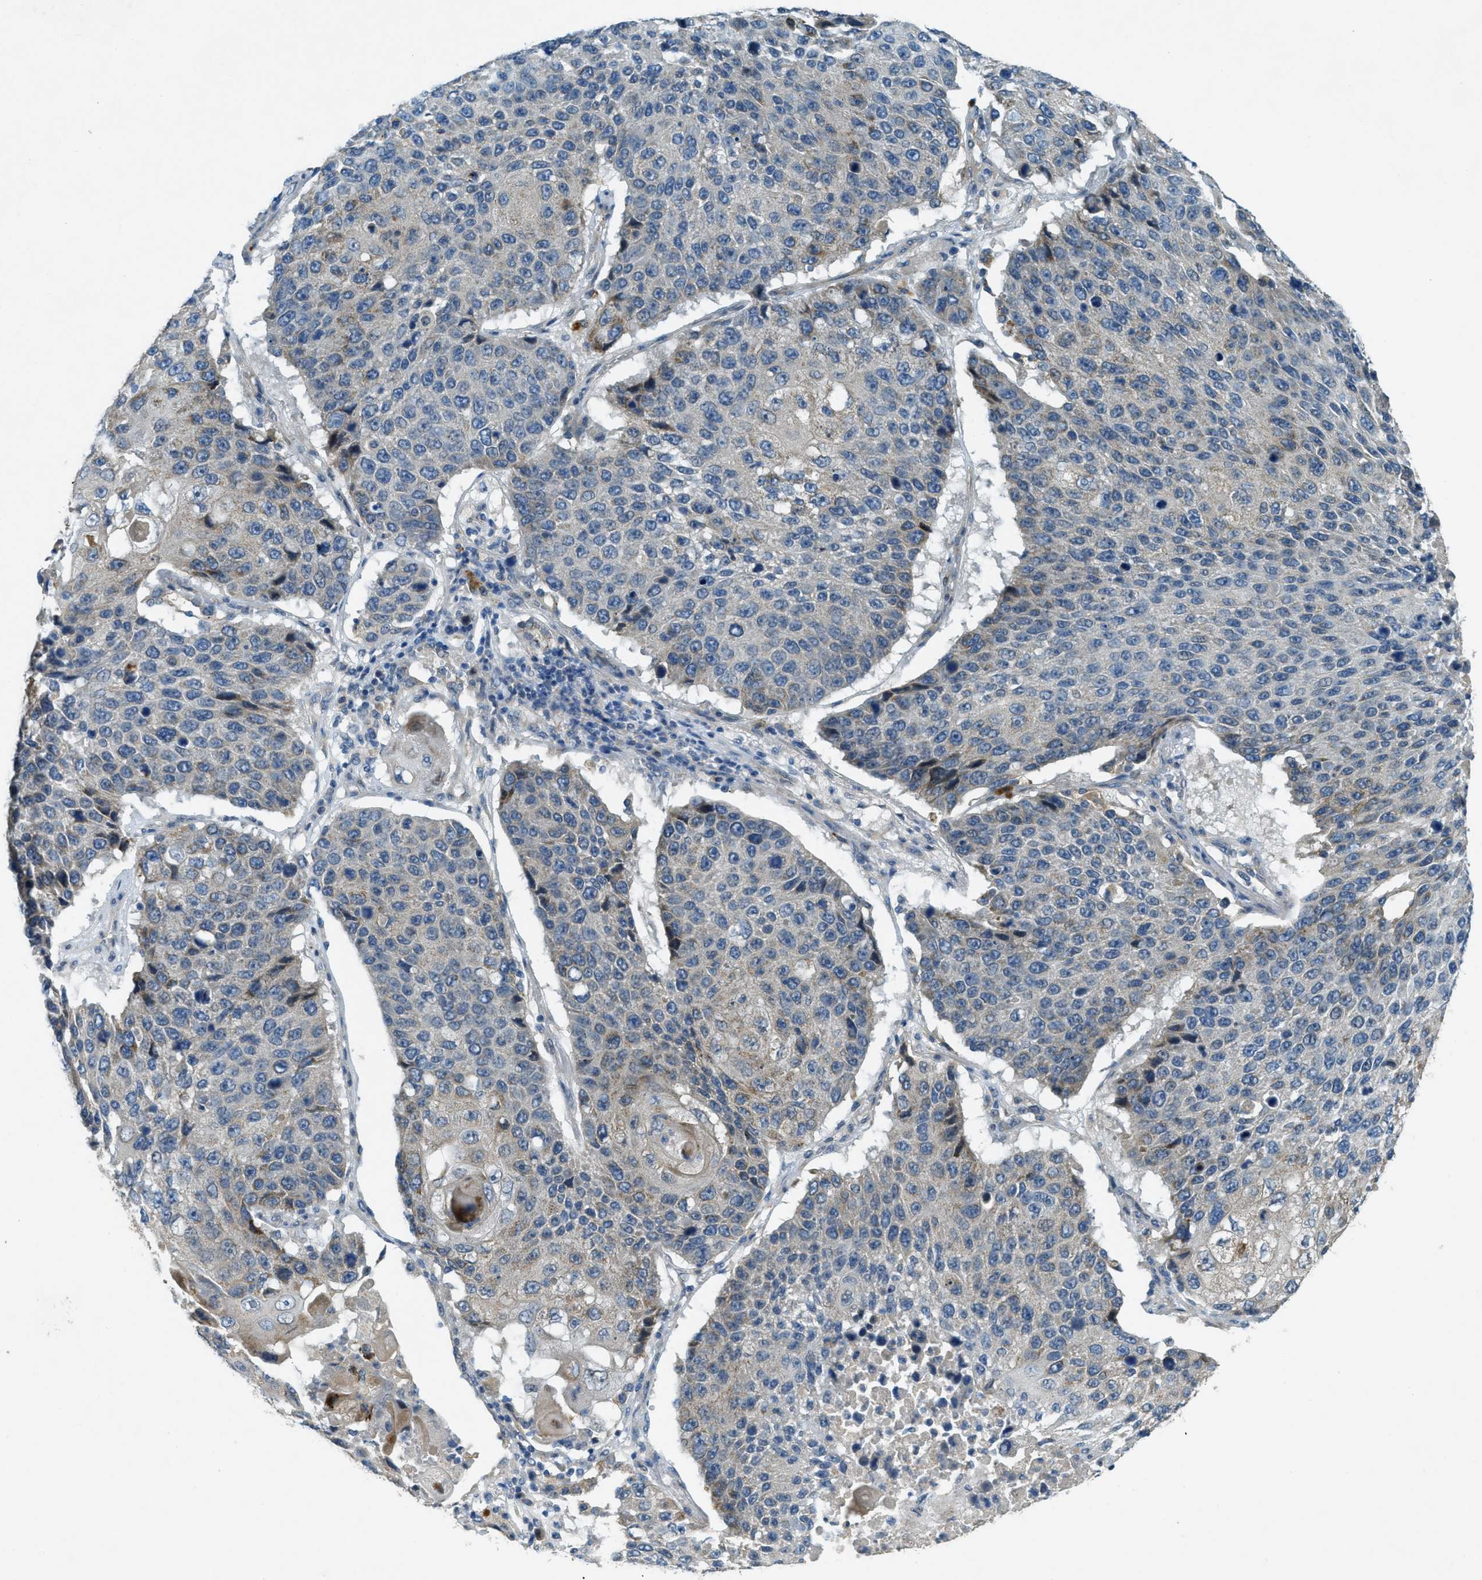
{"staining": {"intensity": "weak", "quantity": "<25%", "location": "cytoplasmic/membranous"}, "tissue": "lung cancer", "cell_type": "Tumor cells", "image_type": "cancer", "snomed": [{"axis": "morphology", "description": "Squamous cell carcinoma, NOS"}, {"axis": "topography", "description": "Lung"}], "caption": "Squamous cell carcinoma (lung) was stained to show a protein in brown. There is no significant positivity in tumor cells. Brightfield microscopy of IHC stained with DAB (3,3'-diaminobenzidine) (brown) and hematoxylin (blue), captured at high magnification.", "gene": "SNX14", "patient": {"sex": "male", "age": 61}}